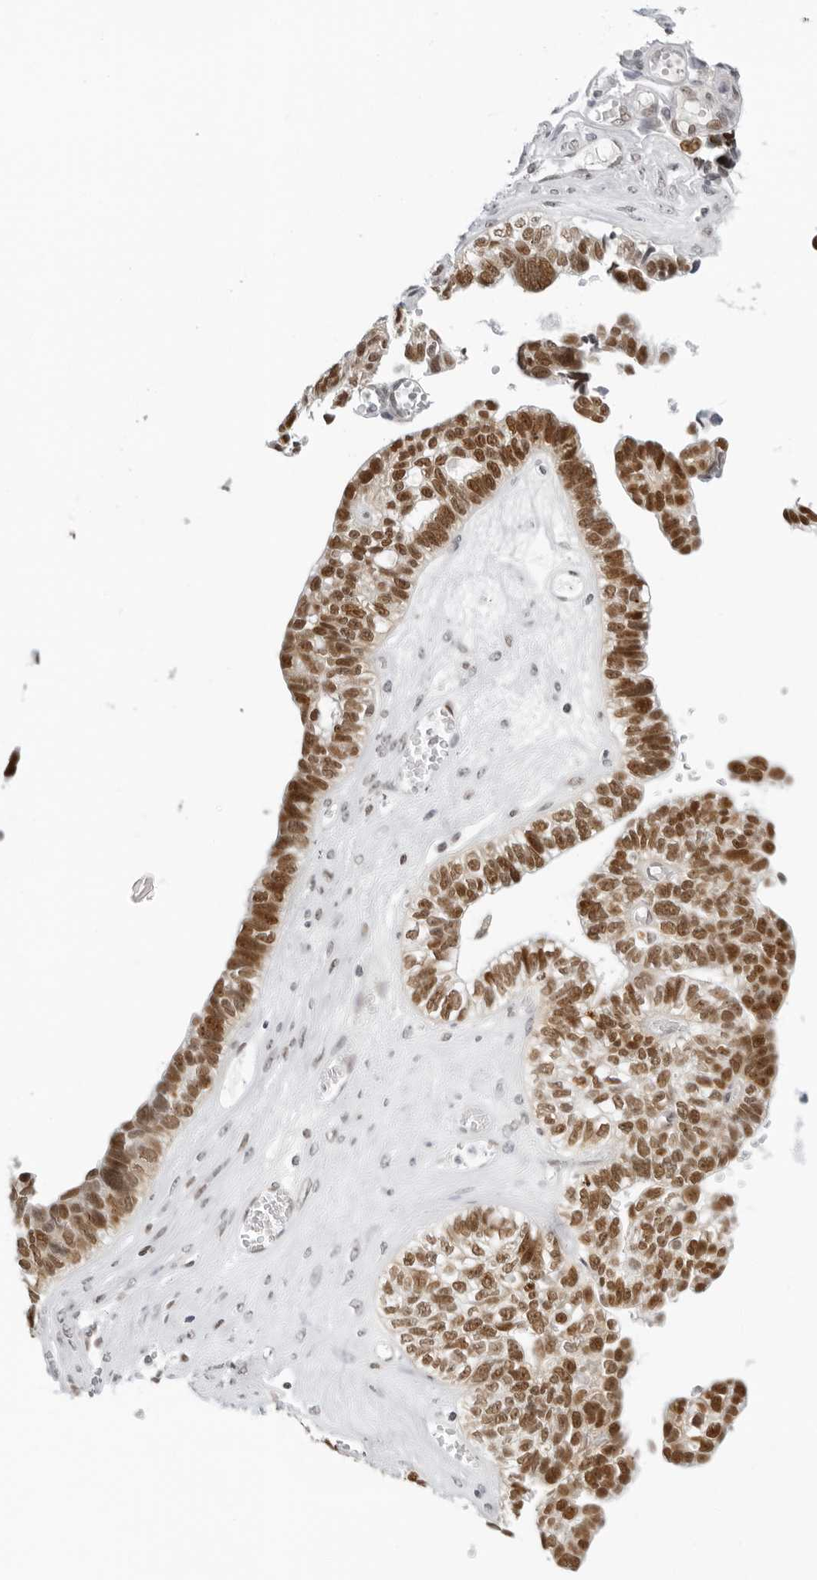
{"staining": {"intensity": "moderate", "quantity": ">75%", "location": "nuclear"}, "tissue": "ovarian cancer", "cell_type": "Tumor cells", "image_type": "cancer", "snomed": [{"axis": "morphology", "description": "Cystadenocarcinoma, serous, NOS"}, {"axis": "topography", "description": "Ovary"}], "caption": "This is an image of immunohistochemistry (IHC) staining of ovarian cancer, which shows moderate positivity in the nuclear of tumor cells.", "gene": "MSH6", "patient": {"sex": "female", "age": 79}}